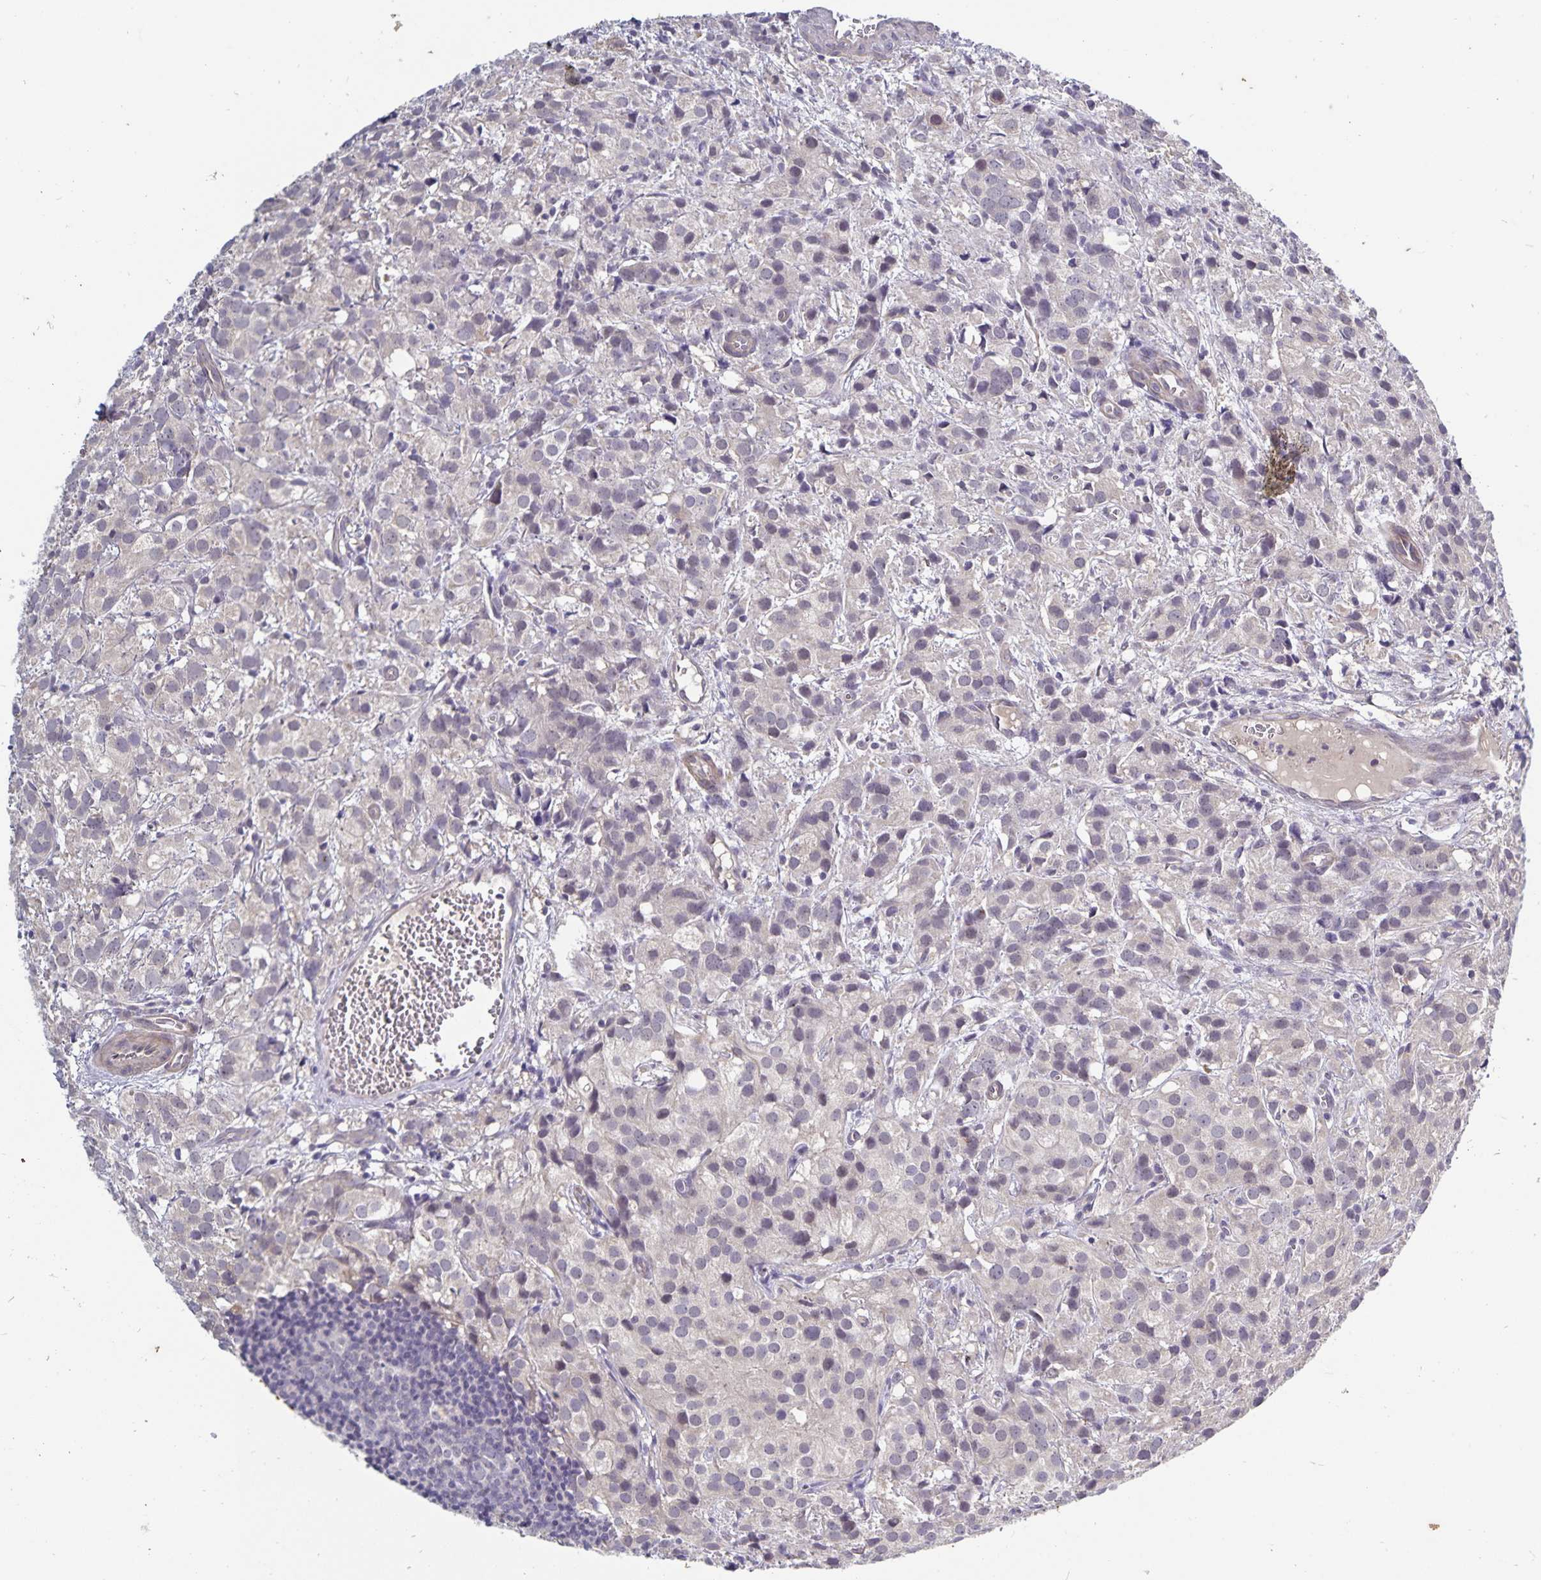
{"staining": {"intensity": "negative", "quantity": "none", "location": "none"}, "tissue": "prostate cancer", "cell_type": "Tumor cells", "image_type": "cancer", "snomed": [{"axis": "morphology", "description": "Adenocarcinoma, High grade"}, {"axis": "topography", "description": "Prostate"}], "caption": "Immunohistochemistry image of prostate cancer stained for a protein (brown), which reveals no expression in tumor cells.", "gene": "CDKN2B", "patient": {"sex": "male", "age": 86}}